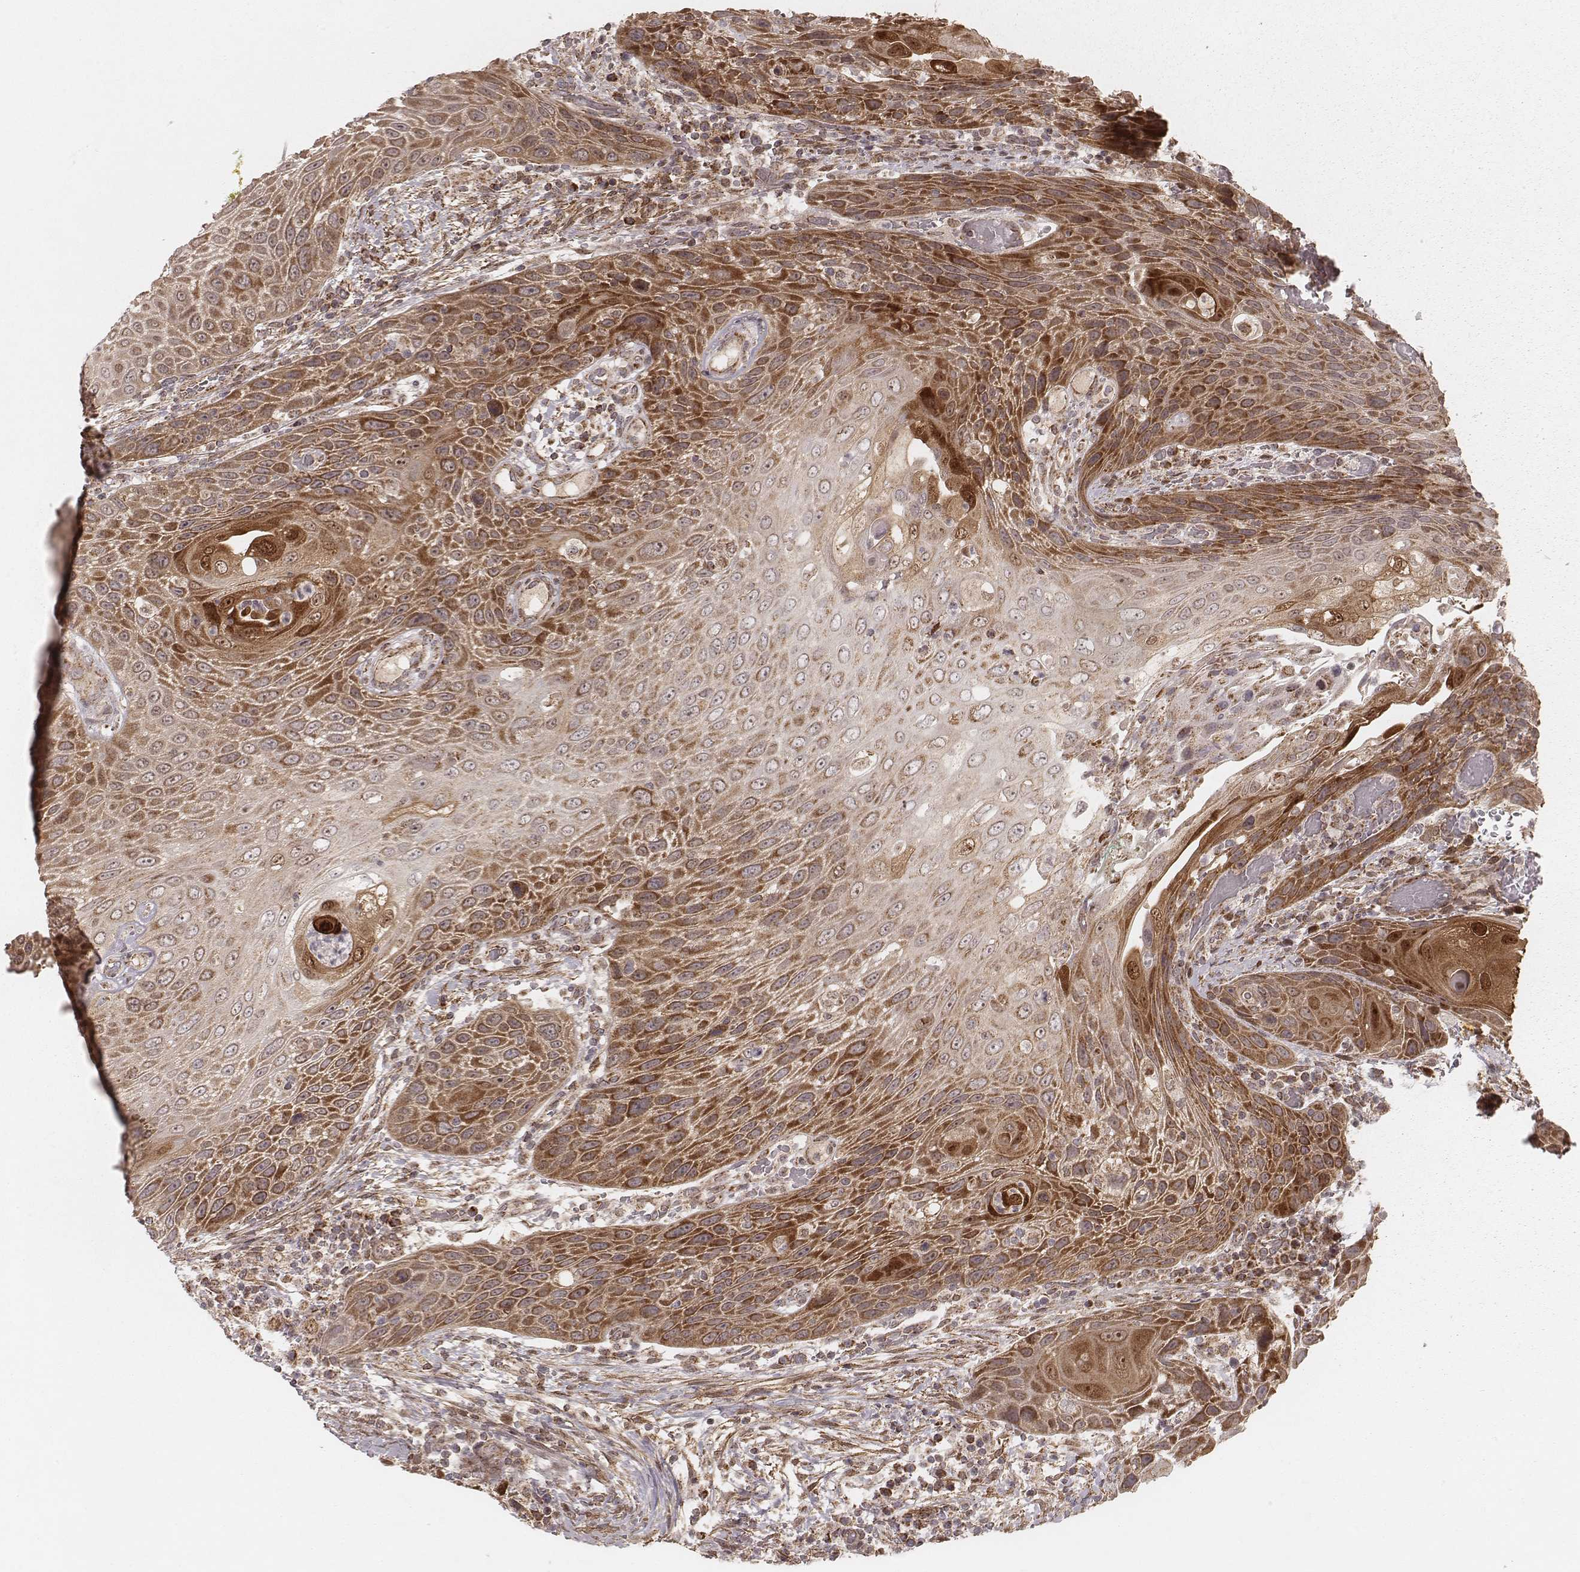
{"staining": {"intensity": "moderate", "quantity": ">75%", "location": "cytoplasmic/membranous"}, "tissue": "head and neck cancer", "cell_type": "Tumor cells", "image_type": "cancer", "snomed": [{"axis": "morphology", "description": "Squamous cell carcinoma, NOS"}, {"axis": "topography", "description": "Head-Neck"}], "caption": "Squamous cell carcinoma (head and neck) was stained to show a protein in brown. There is medium levels of moderate cytoplasmic/membranous staining in about >75% of tumor cells. The staining was performed using DAB (3,3'-diaminobenzidine), with brown indicating positive protein expression. Nuclei are stained blue with hematoxylin.", "gene": "NDUFA7", "patient": {"sex": "male", "age": 69}}